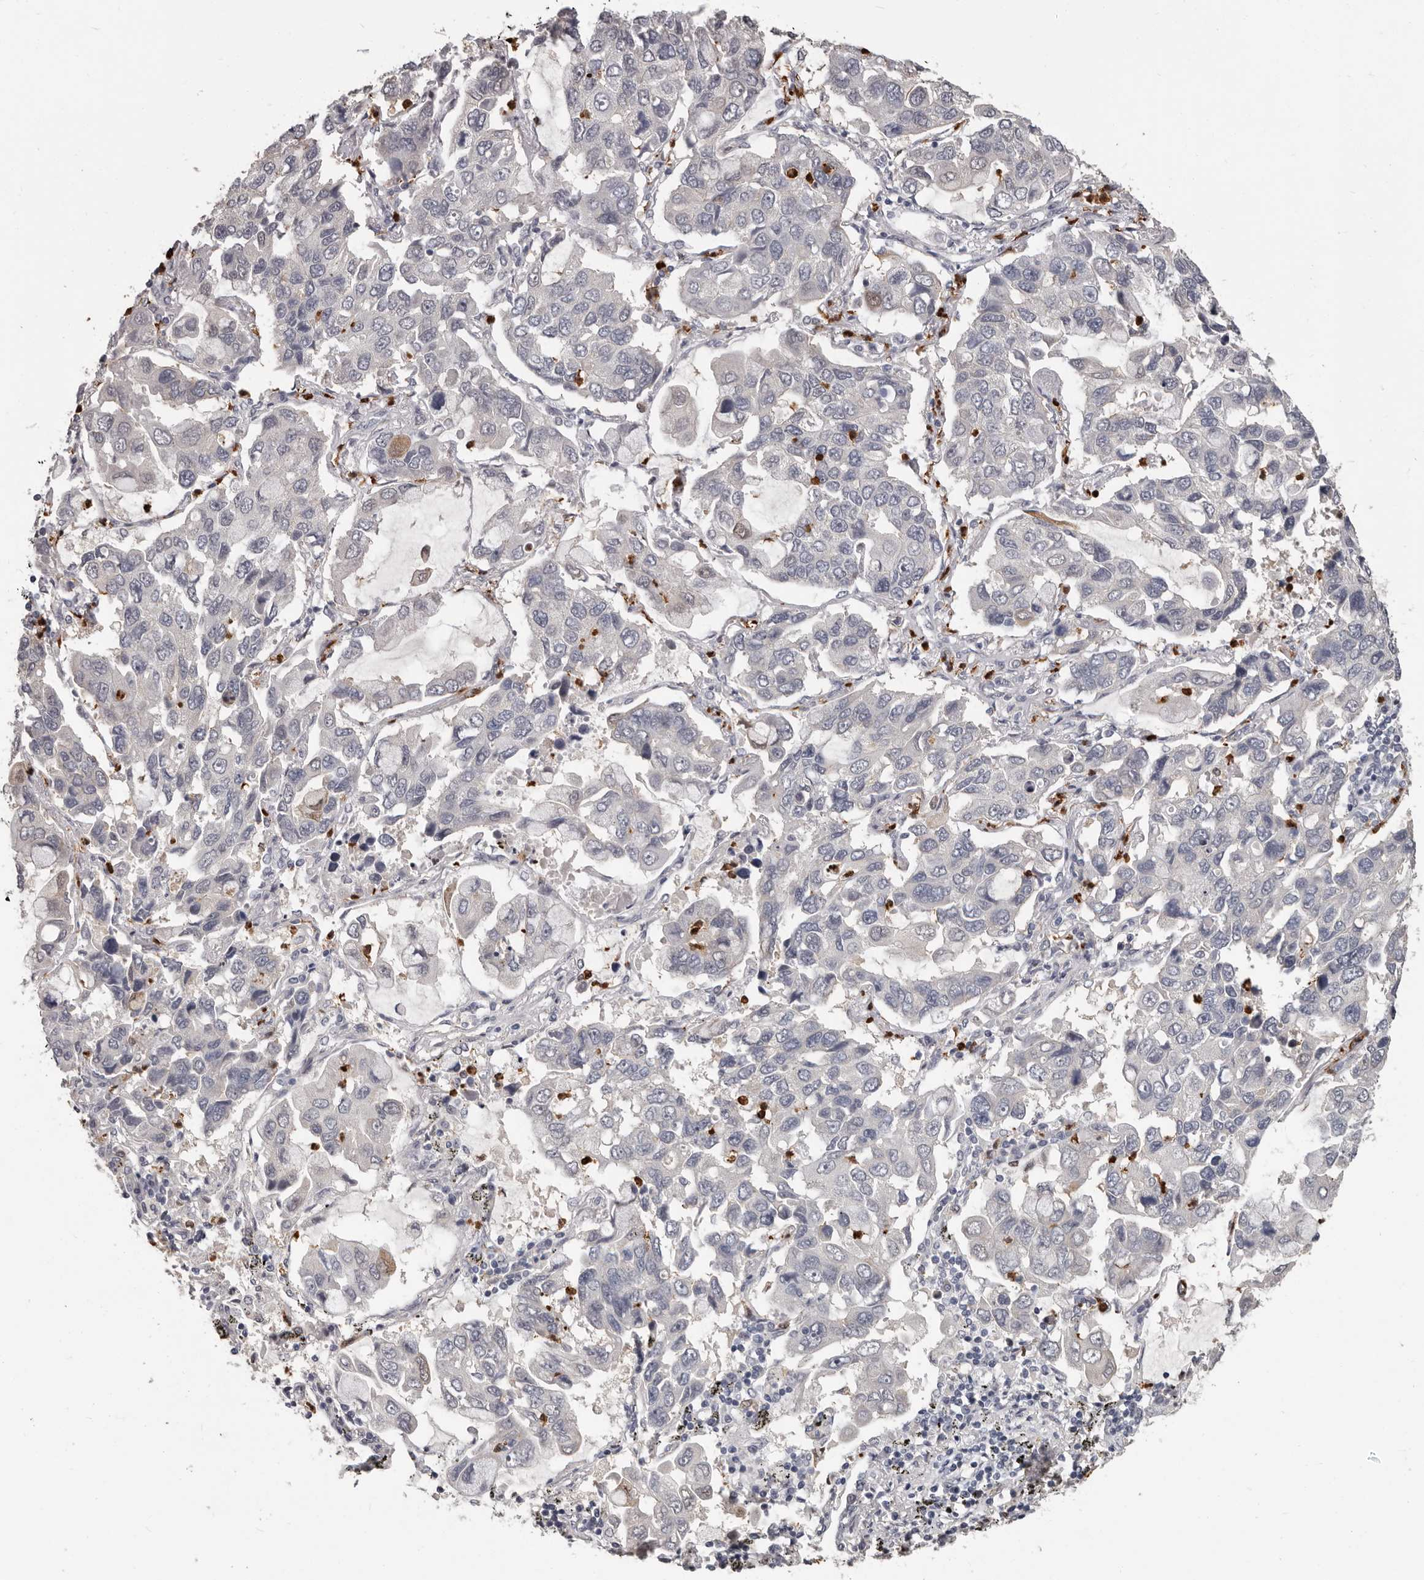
{"staining": {"intensity": "negative", "quantity": "none", "location": "none"}, "tissue": "lung cancer", "cell_type": "Tumor cells", "image_type": "cancer", "snomed": [{"axis": "morphology", "description": "Adenocarcinoma, NOS"}, {"axis": "topography", "description": "Lung"}], "caption": "DAB immunohistochemical staining of human adenocarcinoma (lung) demonstrates no significant staining in tumor cells.", "gene": "GPR157", "patient": {"sex": "male", "age": 64}}